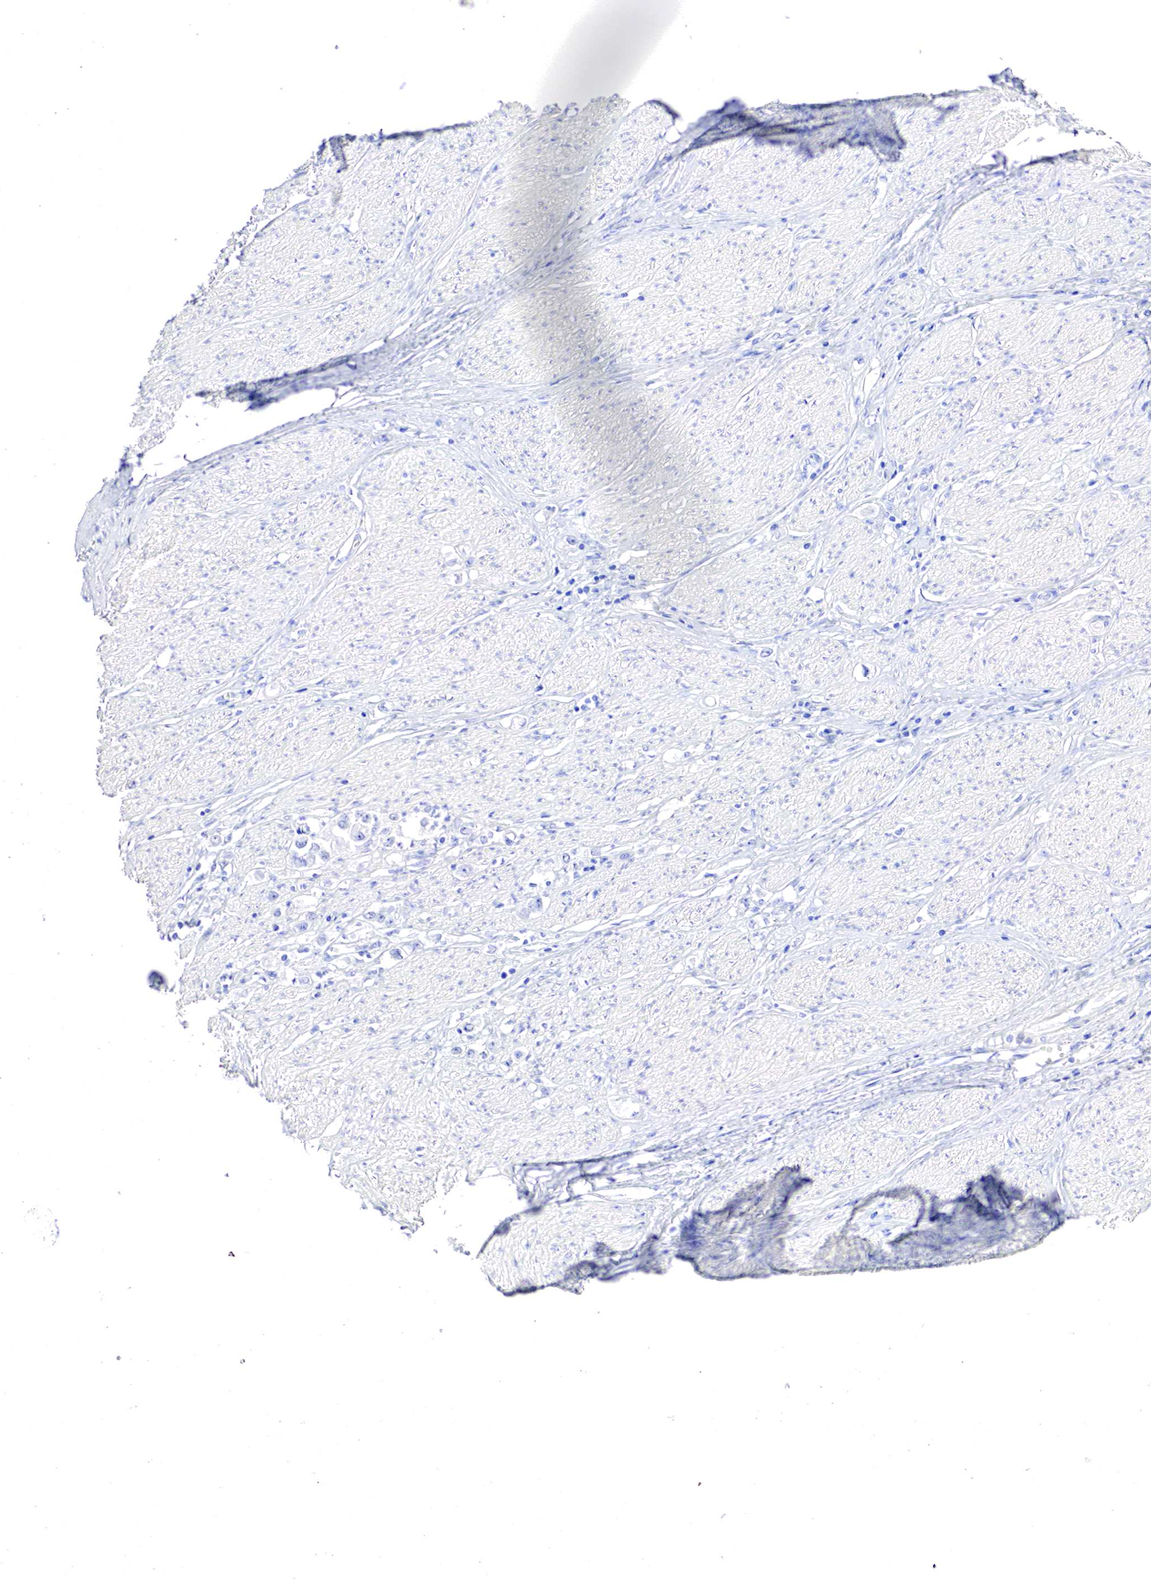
{"staining": {"intensity": "negative", "quantity": "none", "location": "none"}, "tissue": "stomach cancer", "cell_type": "Tumor cells", "image_type": "cancer", "snomed": [{"axis": "morphology", "description": "Adenocarcinoma, NOS"}, {"axis": "topography", "description": "Stomach"}], "caption": "Human adenocarcinoma (stomach) stained for a protein using immunohistochemistry (IHC) displays no expression in tumor cells.", "gene": "OTC", "patient": {"sex": "male", "age": 72}}